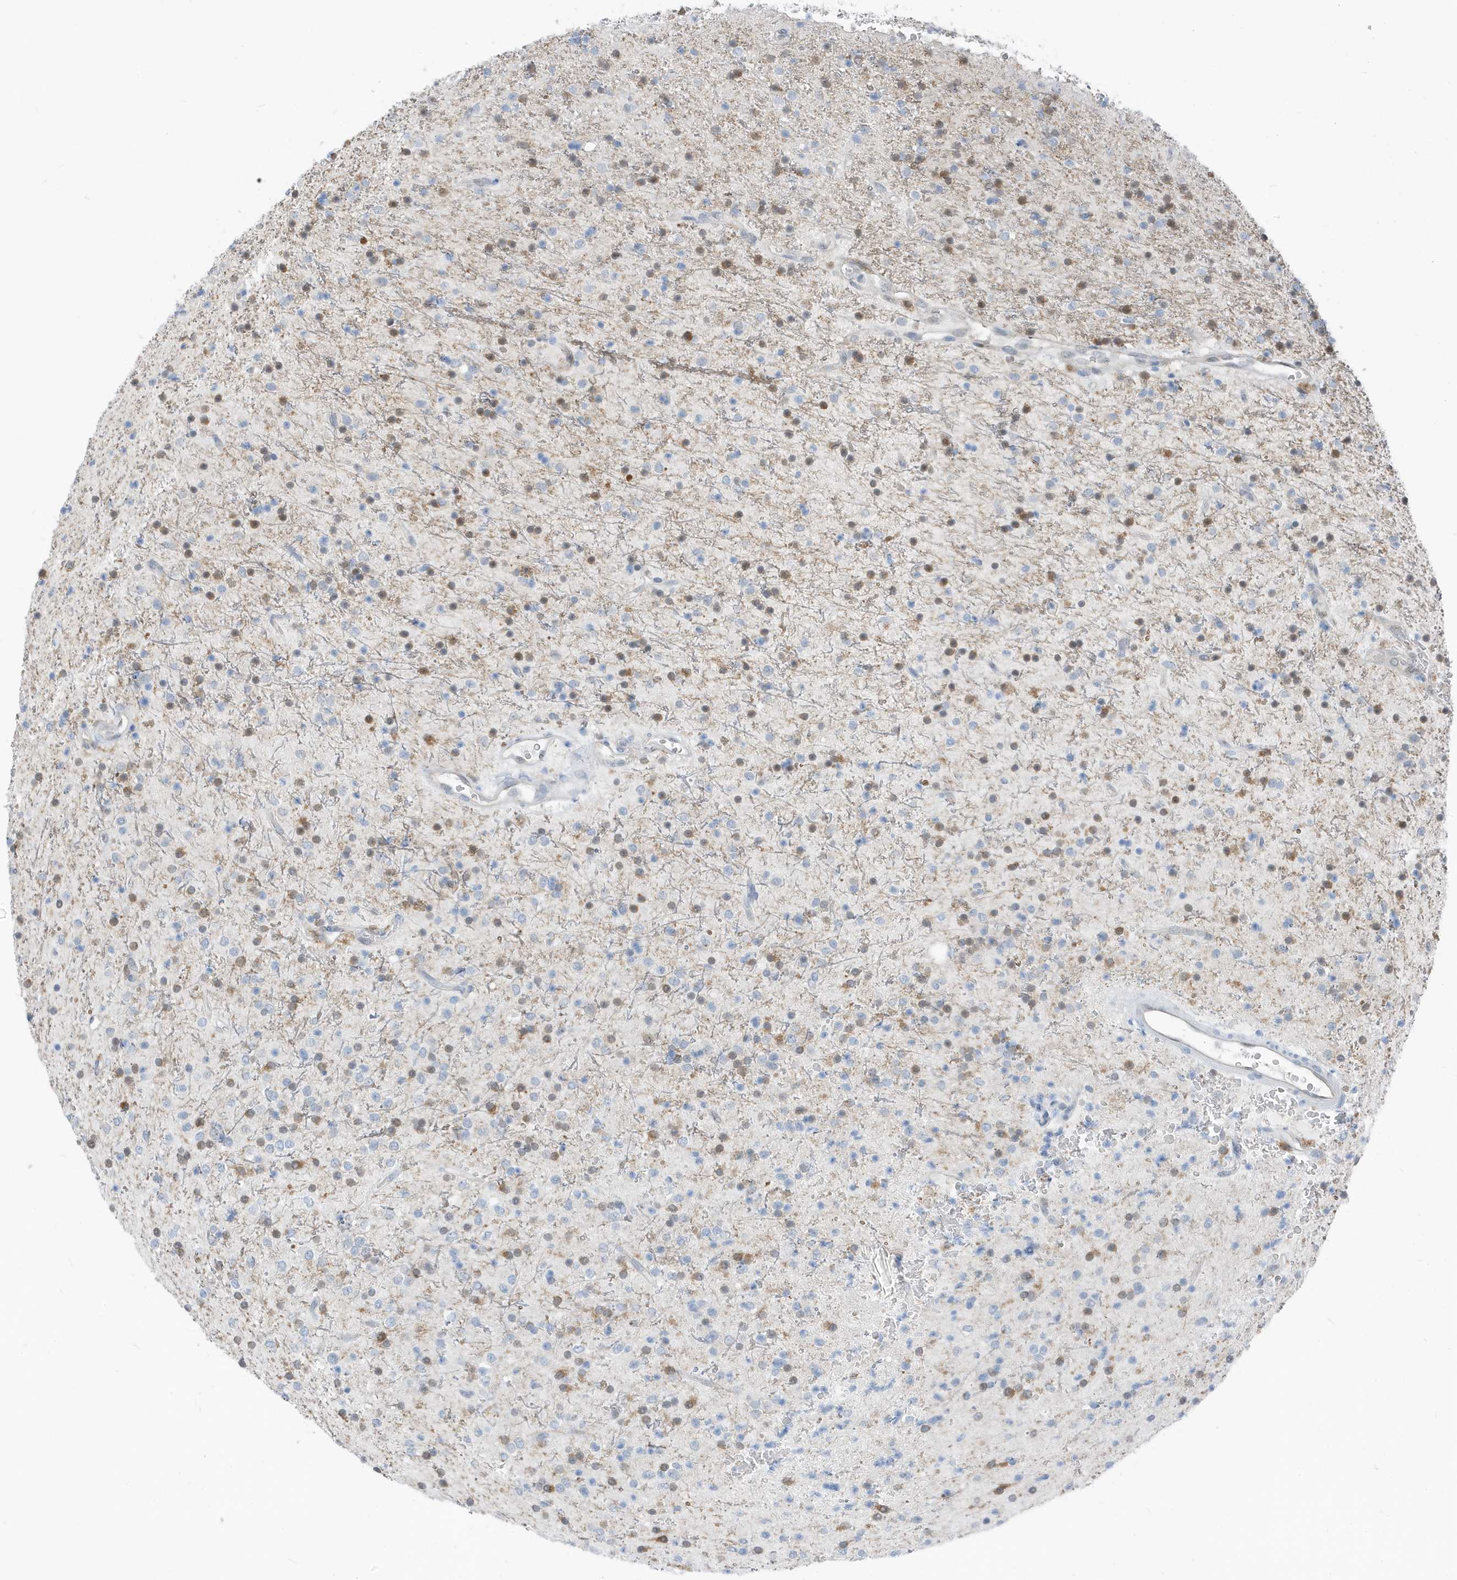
{"staining": {"intensity": "negative", "quantity": "none", "location": "none"}, "tissue": "glioma", "cell_type": "Tumor cells", "image_type": "cancer", "snomed": [{"axis": "morphology", "description": "Glioma, malignant, High grade"}, {"axis": "topography", "description": "Brain"}], "caption": "This is an IHC micrograph of human glioma. There is no expression in tumor cells.", "gene": "NCOA7", "patient": {"sex": "male", "age": 34}}